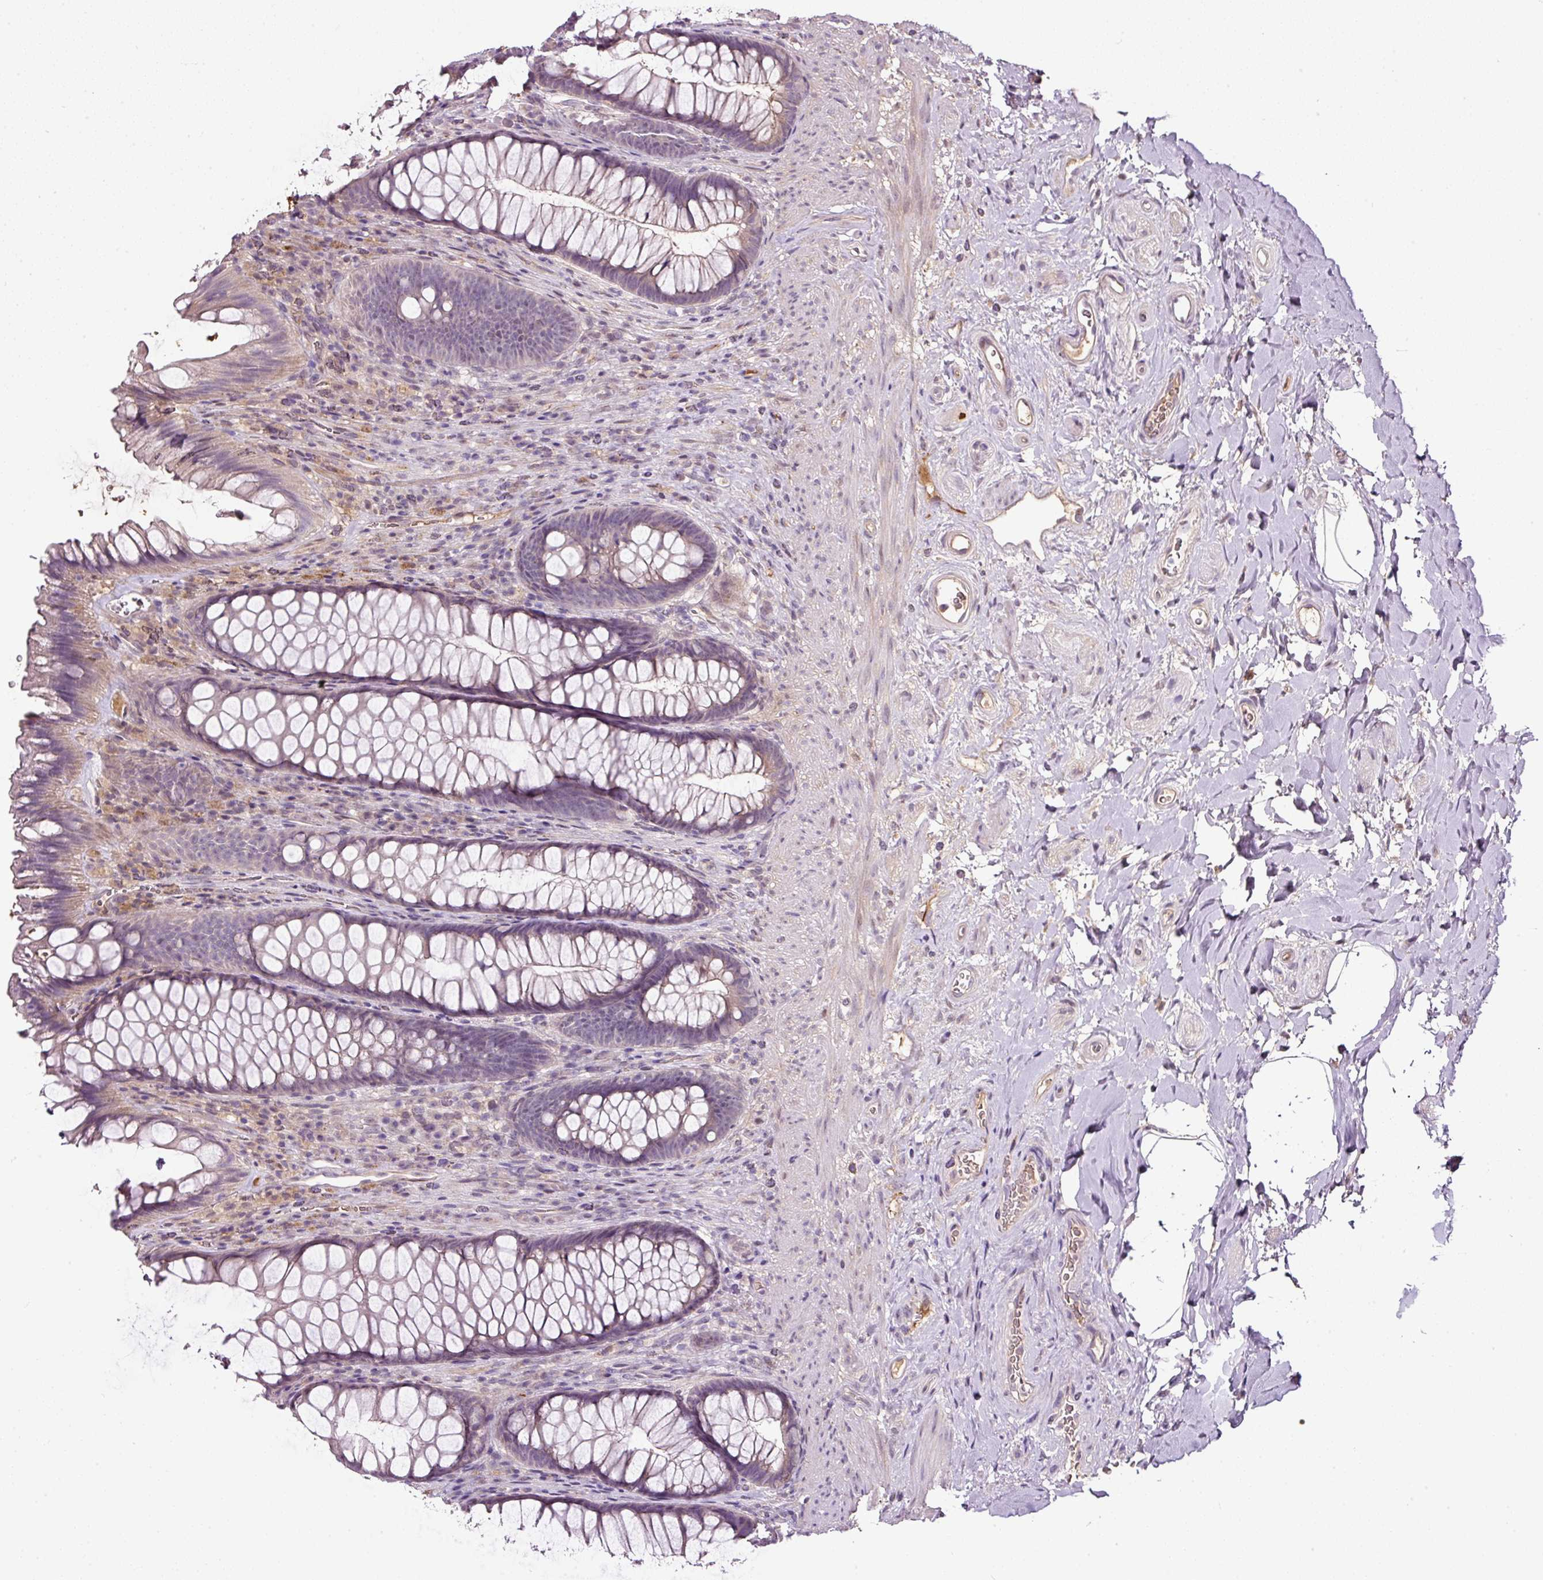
{"staining": {"intensity": "weak", "quantity": "25%-75%", "location": "cytoplasmic/membranous"}, "tissue": "rectum", "cell_type": "Glandular cells", "image_type": "normal", "snomed": [{"axis": "morphology", "description": "Normal tissue, NOS"}, {"axis": "topography", "description": "Rectum"}], "caption": "Rectum was stained to show a protein in brown. There is low levels of weak cytoplasmic/membranous positivity in about 25%-75% of glandular cells.", "gene": "LRRC24", "patient": {"sex": "male", "age": 53}}